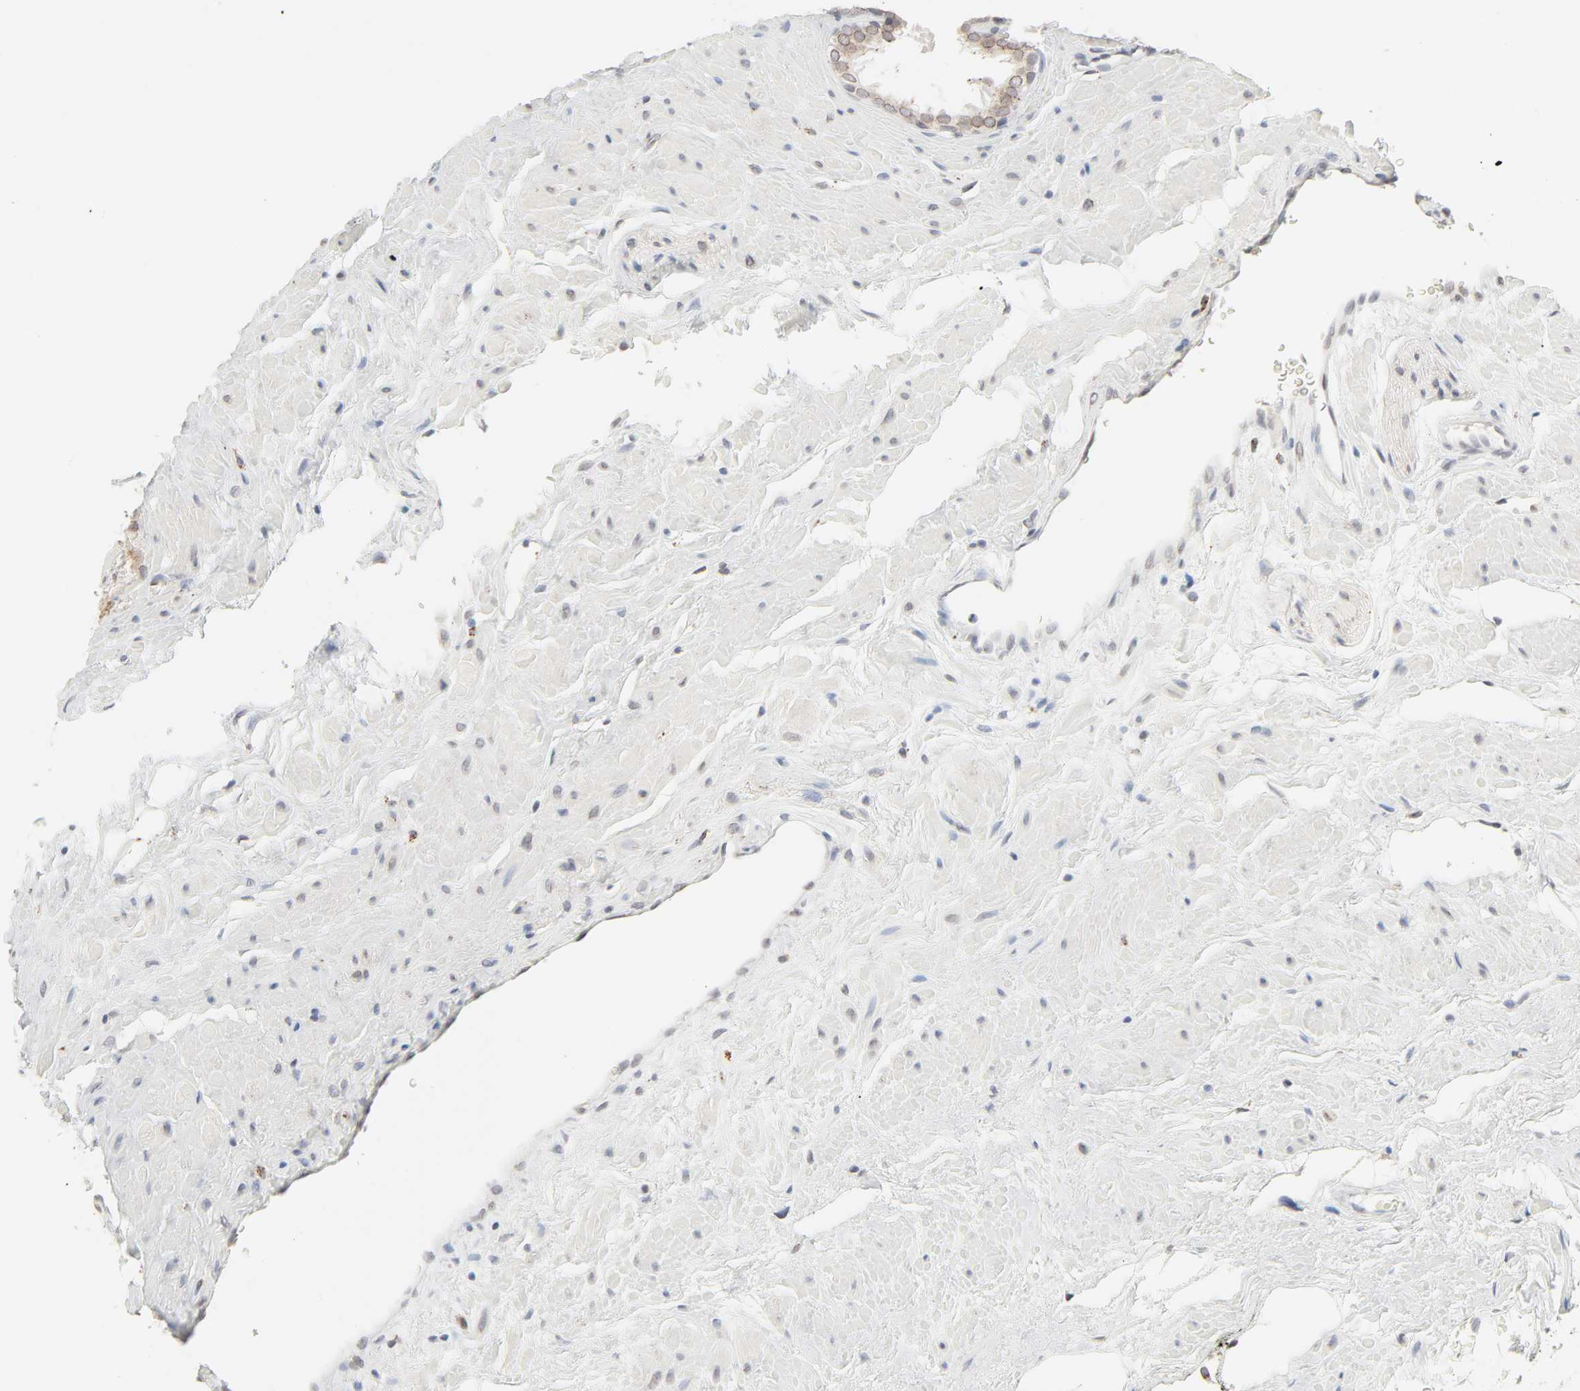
{"staining": {"intensity": "moderate", "quantity": "25%-75%", "location": "cytoplasmic/membranous,nuclear"}, "tissue": "prostate cancer", "cell_type": "Tumor cells", "image_type": "cancer", "snomed": [{"axis": "morphology", "description": "Adenocarcinoma, High grade"}, {"axis": "topography", "description": "Prostate"}], "caption": "A medium amount of moderate cytoplasmic/membranous and nuclear staining is appreciated in about 25%-75% of tumor cells in prostate cancer (adenocarcinoma (high-grade)) tissue.", "gene": "MAD1L1", "patient": {"sex": "male", "age": 70}}